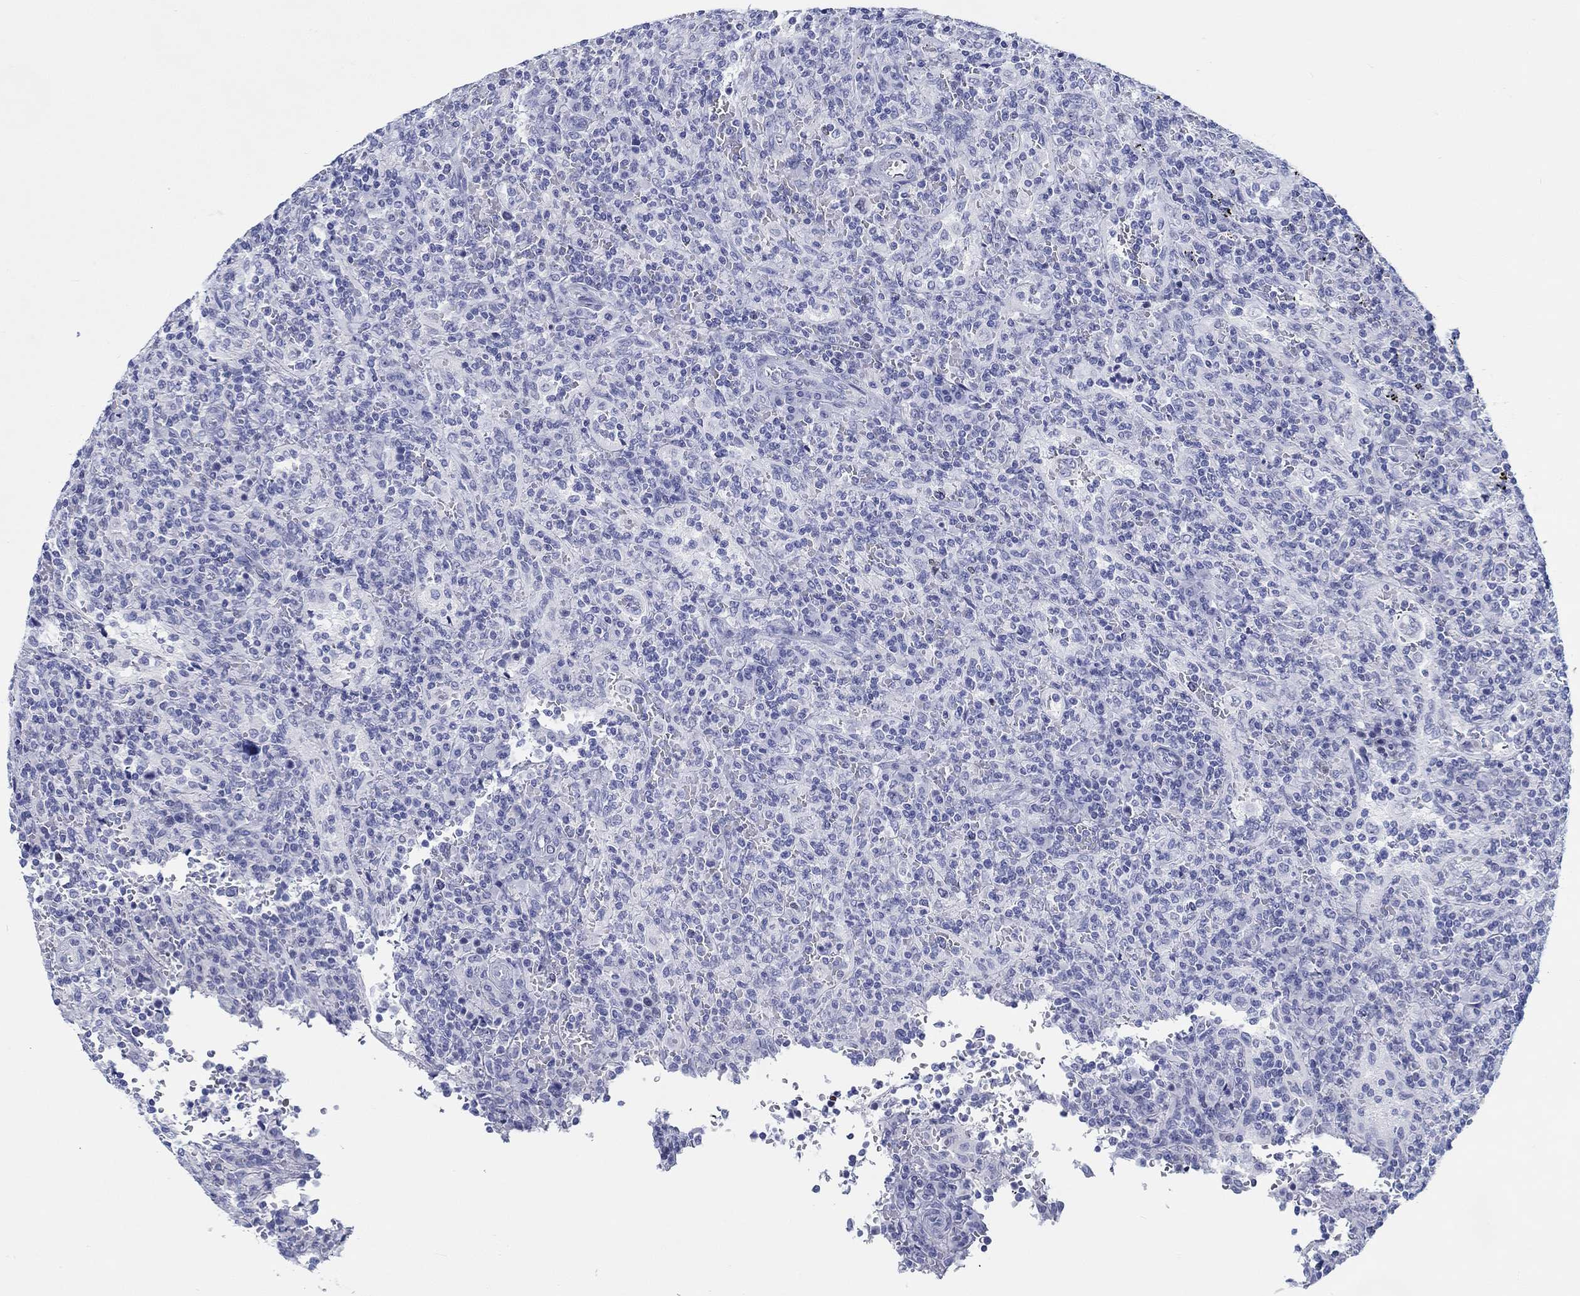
{"staining": {"intensity": "negative", "quantity": "none", "location": "none"}, "tissue": "lymphoma", "cell_type": "Tumor cells", "image_type": "cancer", "snomed": [{"axis": "morphology", "description": "Malignant lymphoma, non-Hodgkin's type, Low grade"}, {"axis": "topography", "description": "Spleen"}], "caption": "The image demonstrates no significant staining in tumor cells of malignant lymphoma, non-Hodgkin's type (low-grade). The staining is performed using DAB (3,3'-diaminobenzidine) brown chromogen with nuclei counter-stained in using hematoxylin.", "gene": "H1-1", "patient": {"sex": "male", "age": 62}}